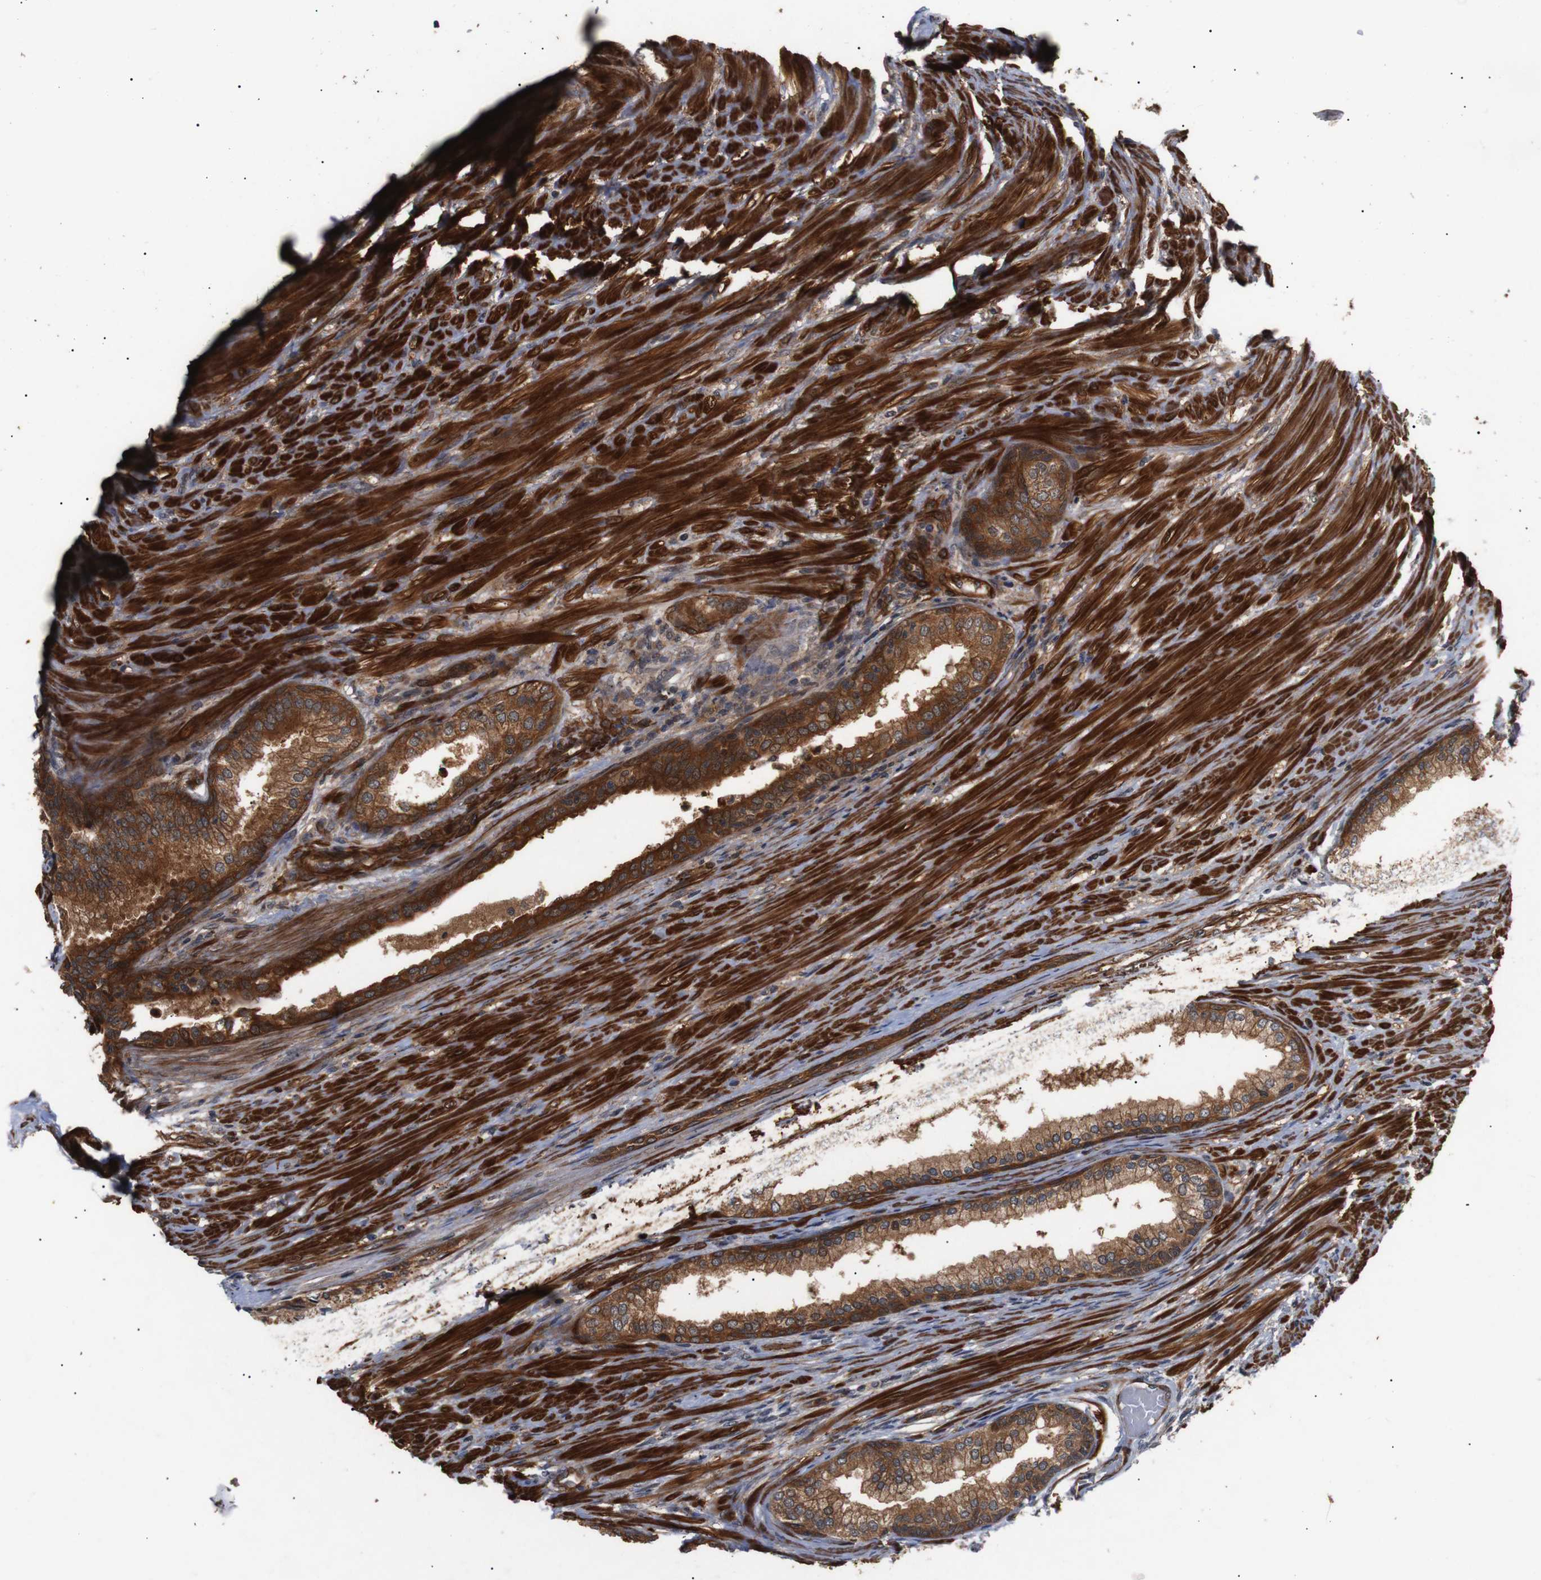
{"staining": {"intensity": "strong", "quantity": ">75%", "location": "cytoplasmic/membranous"}, "tissue": "prostate", "cell_type": "Glandular cells", "image_type": "normal", "snomed": [{"axis": "morphology", "description": "Normal tissue, NOS"}, {"axis": "topography", "description": "Prostate"}], "caption": "Prostate stained for a protein (brown) shows strong cytoplasmic/membranous positive staining in about >75% of glandular cells.", "gene": "PAWR", "patient": {"sex": "male", "age": 76}}